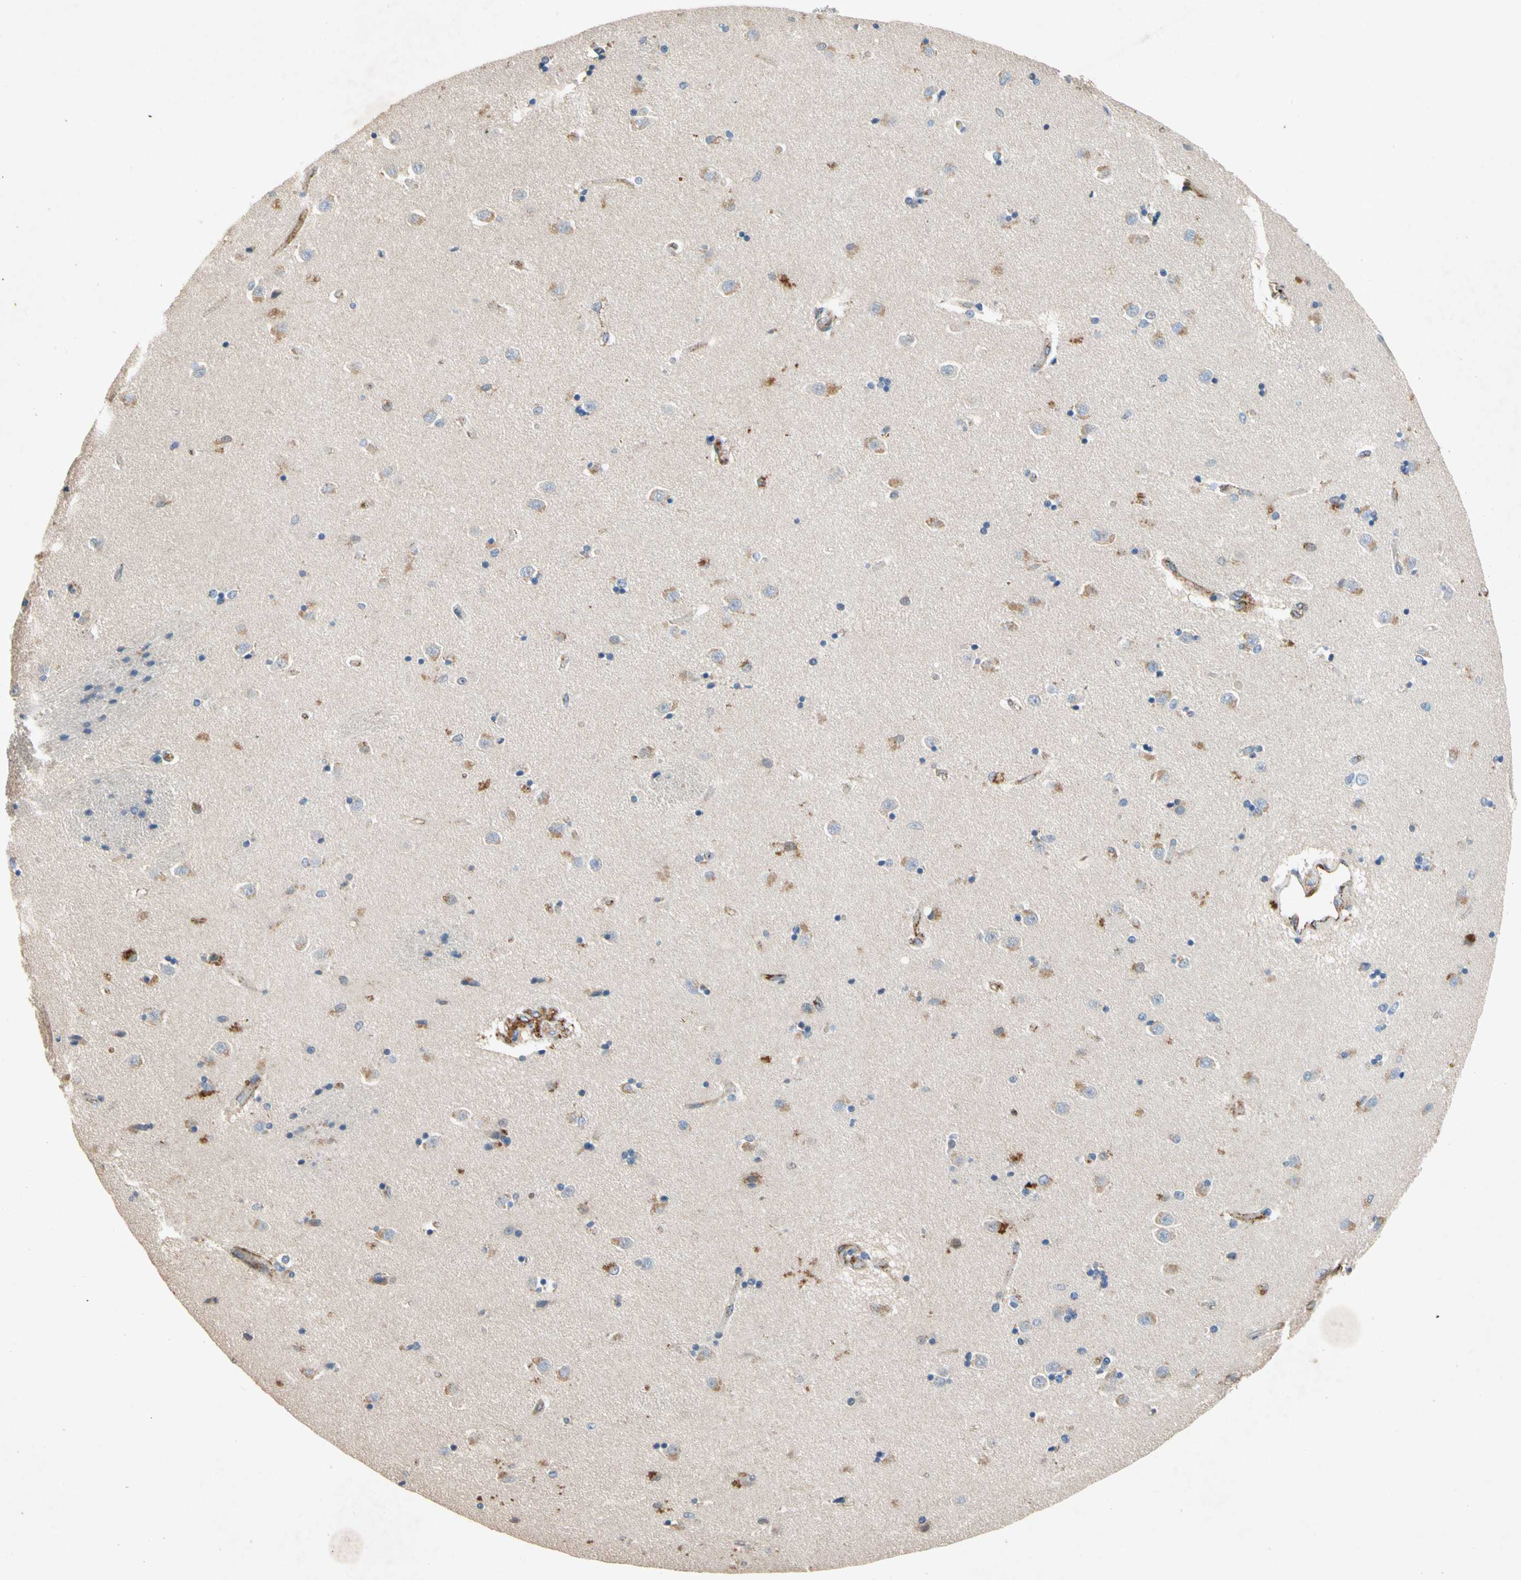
{"staining": {"intensity": "weak", "quantity": "<25%", "location": "cytoplasmic/membranous"}, "tissue": "caudate", "cell_type": "Glial cells", "image_type": "normal", "snomed": [{"axis": "morphology", "description": "Normal tissue, NOS"}, {"axis": "topography", "description": "Lateral ventricle wall"}], "caption": "The immunohistochemistry (IHC) histopathology image has no significant expression in glial cells of caudate.", "gene": "NDFIP2", "patient": {"sex": "female", "age": 54}}